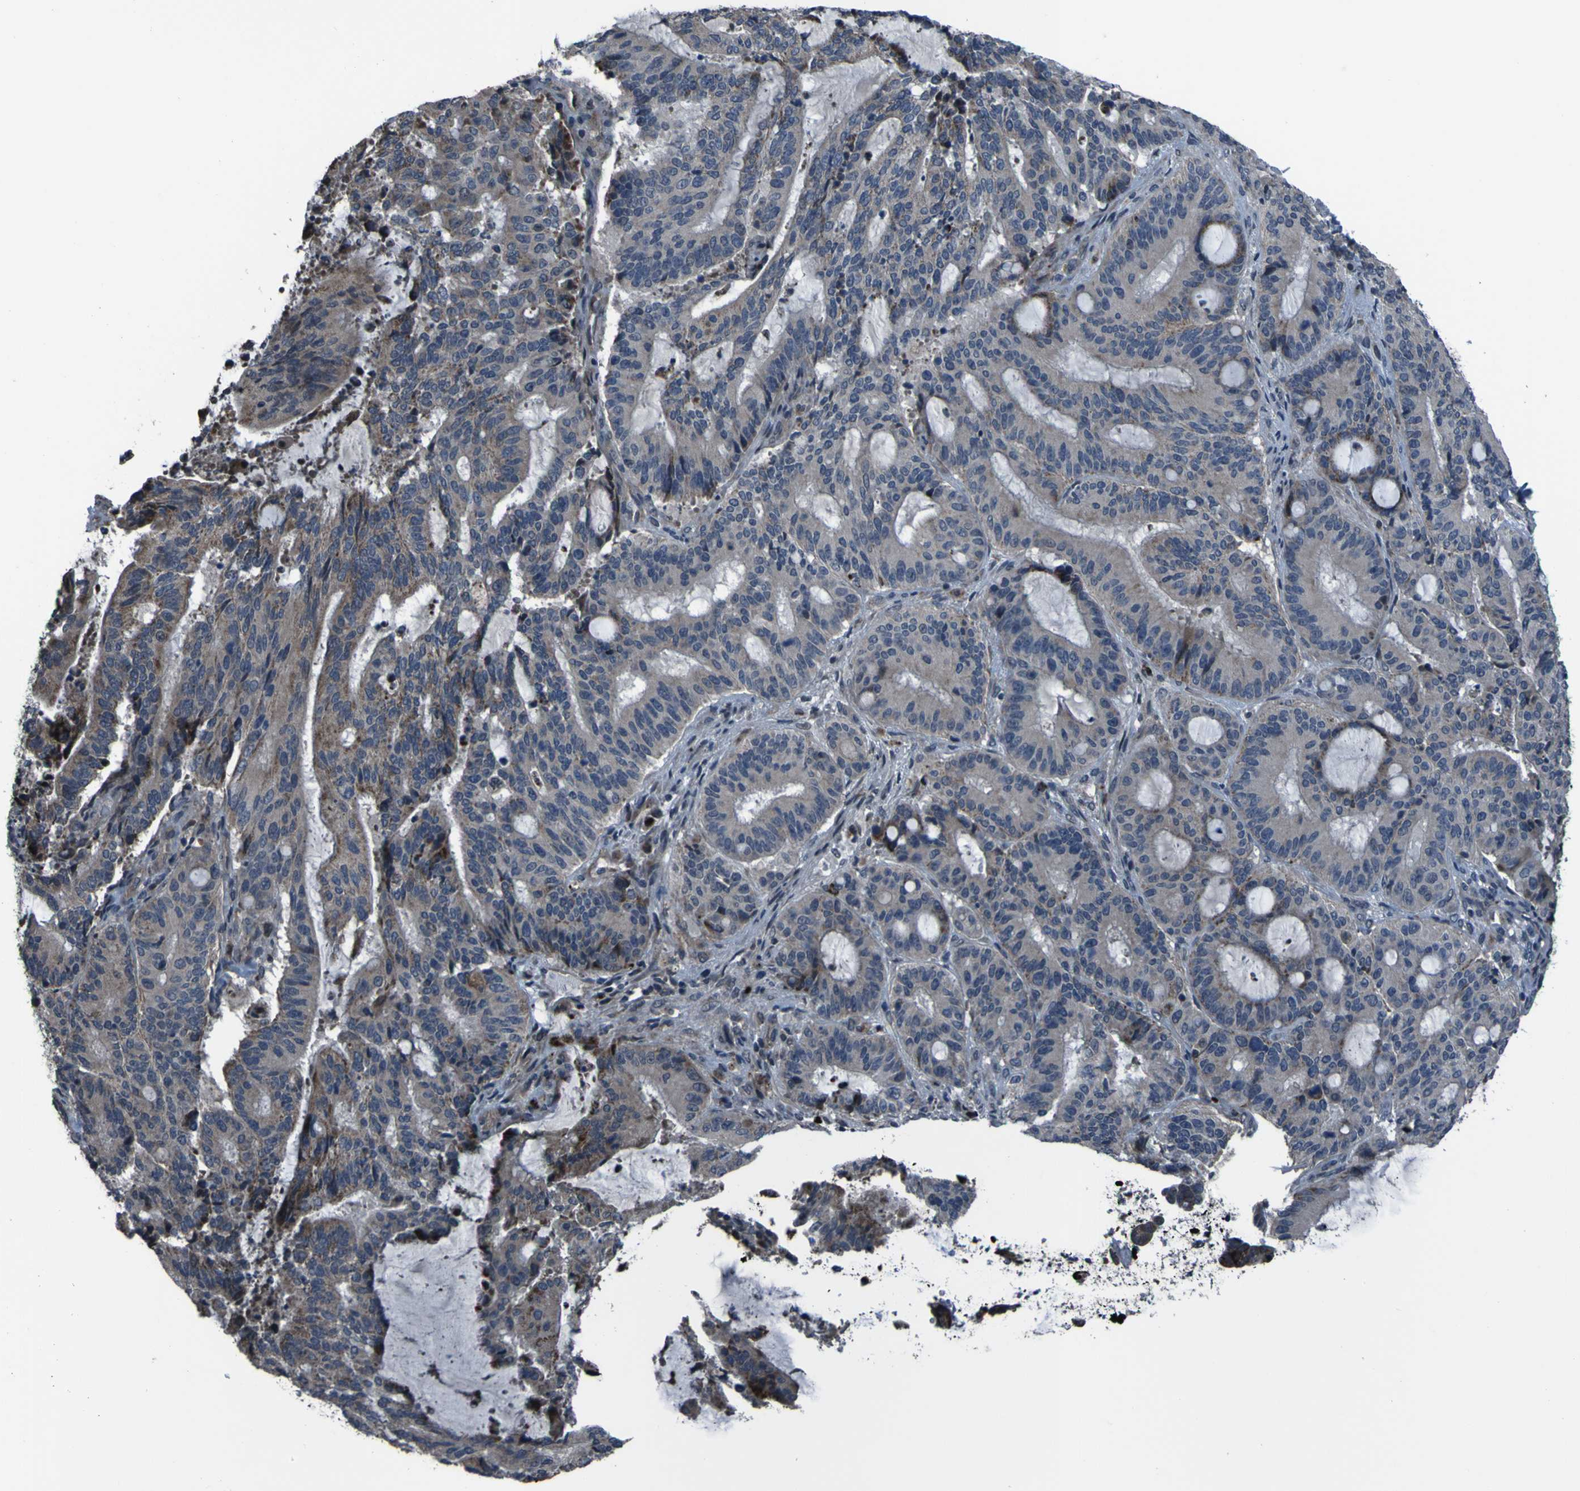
{"staining": {"intensity": "moderate", "quantity": "<25%", "location": "cytoplasmic/membranous"}, "tissue": "liver cancer", "cell_type": "Tumor cells", "image_type": "cancer", "snomed": [{"axis": "morphology", "description": "Cholangiocarcinoma"}, {"axis": "topography", "description": "Liver"}], "caption": "Protein expression analysis of liver cancer (cholangiocarcinoma) reveals moderate cytoplasmic/membranous expression in about <25% of tumor cells. (DAB IHC with brightfield microscopy, high magnification).", "gene": "OSTM1", "patient": {"sex": "female", "age": 73}}